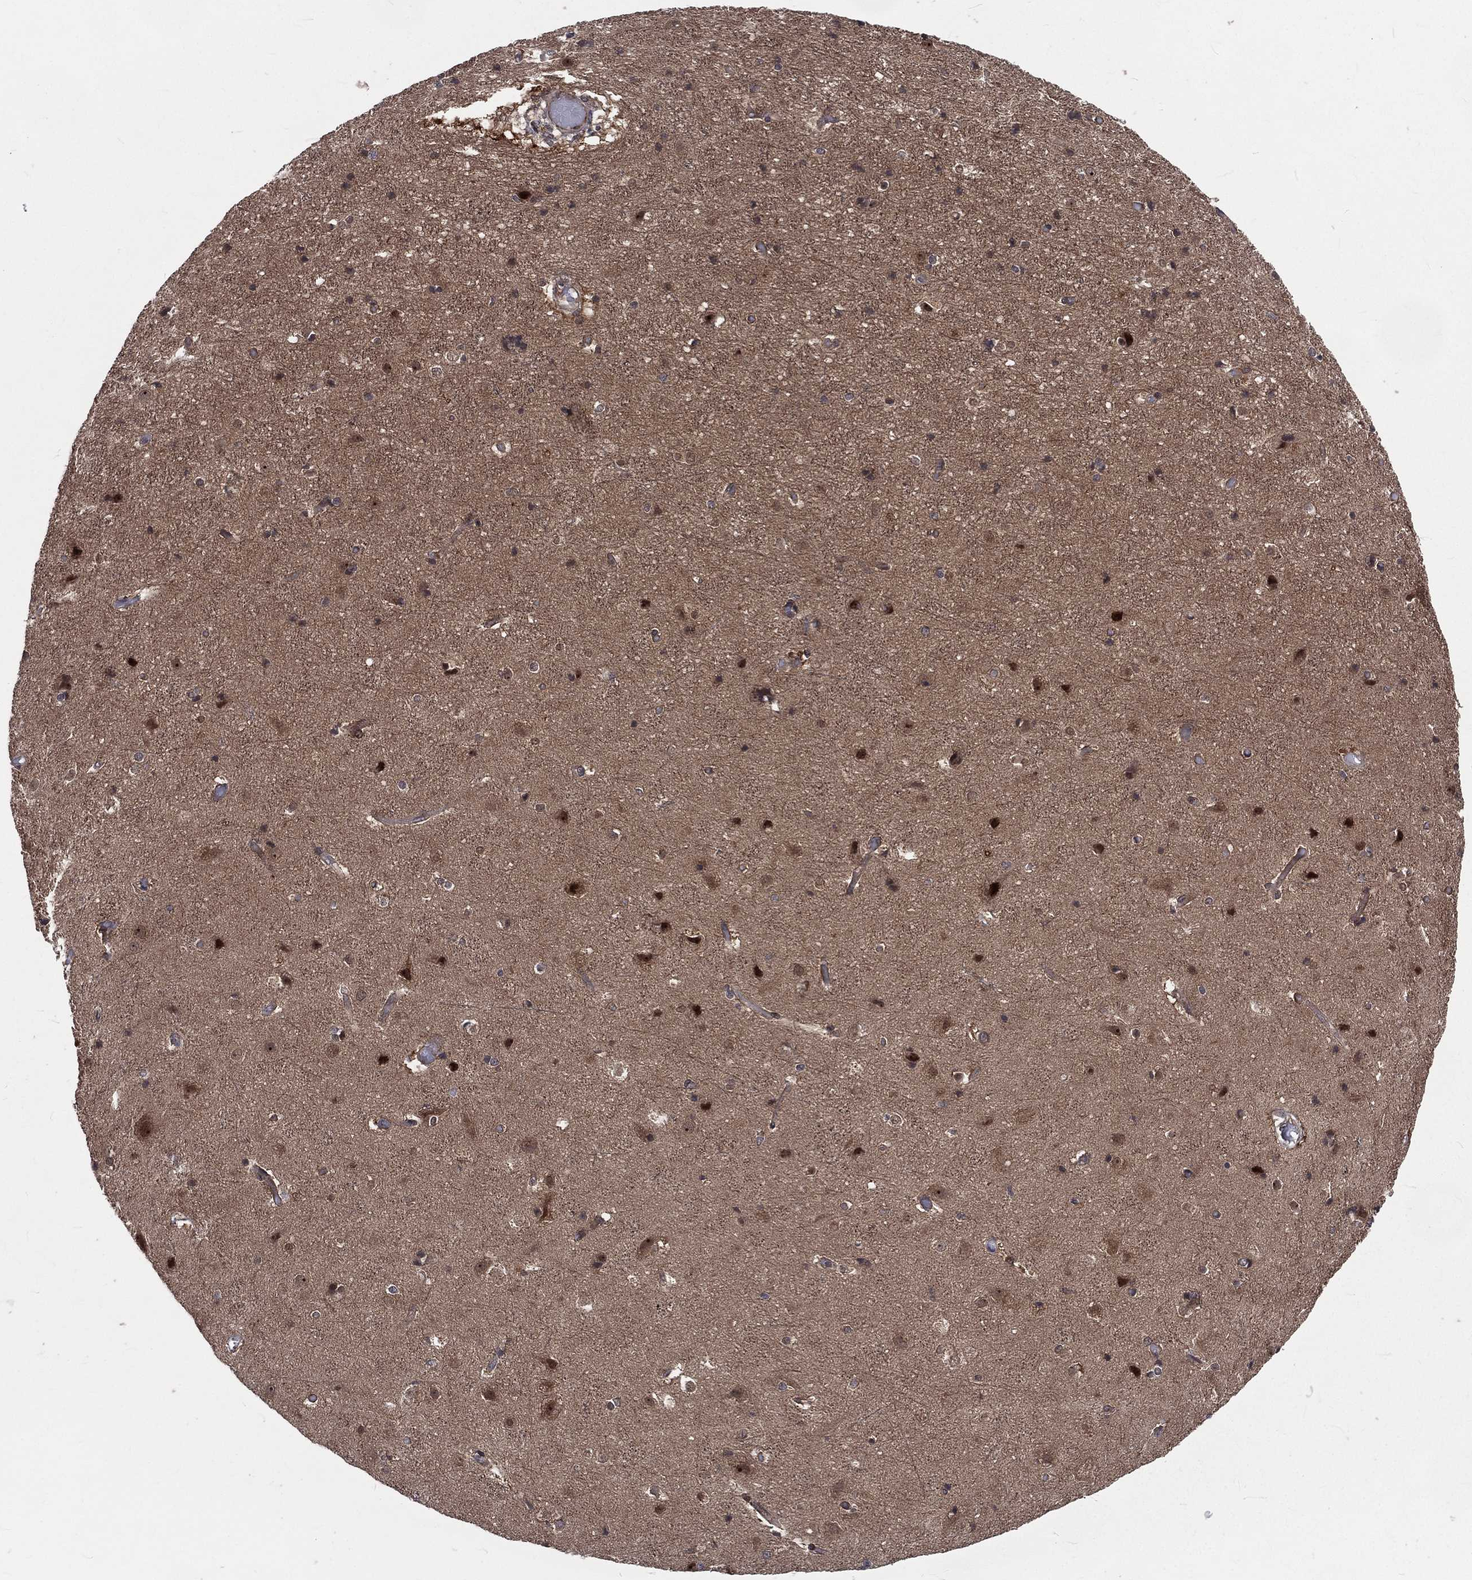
{"staining": {"intensity": "negative", "quantity": "none", "location": "none"}, "tissue": "cerebral cortex", "cell_type": "Endothelial cells", "image_type": "normal", "snomed": [{"axis": "morphology", "description": "Normal tissue, NOS"}, {"axis": "topography", "description": "Cerebral cortex"}], "caption": "This photomicrograph is of benign cerebral cortex stained with IHC to label a protein in brown with the nuclei are counter-stained blue. There is no expression in endothelial cells.", "gene": "ARL3", "patient": {"sex": "female", "age": 52}}